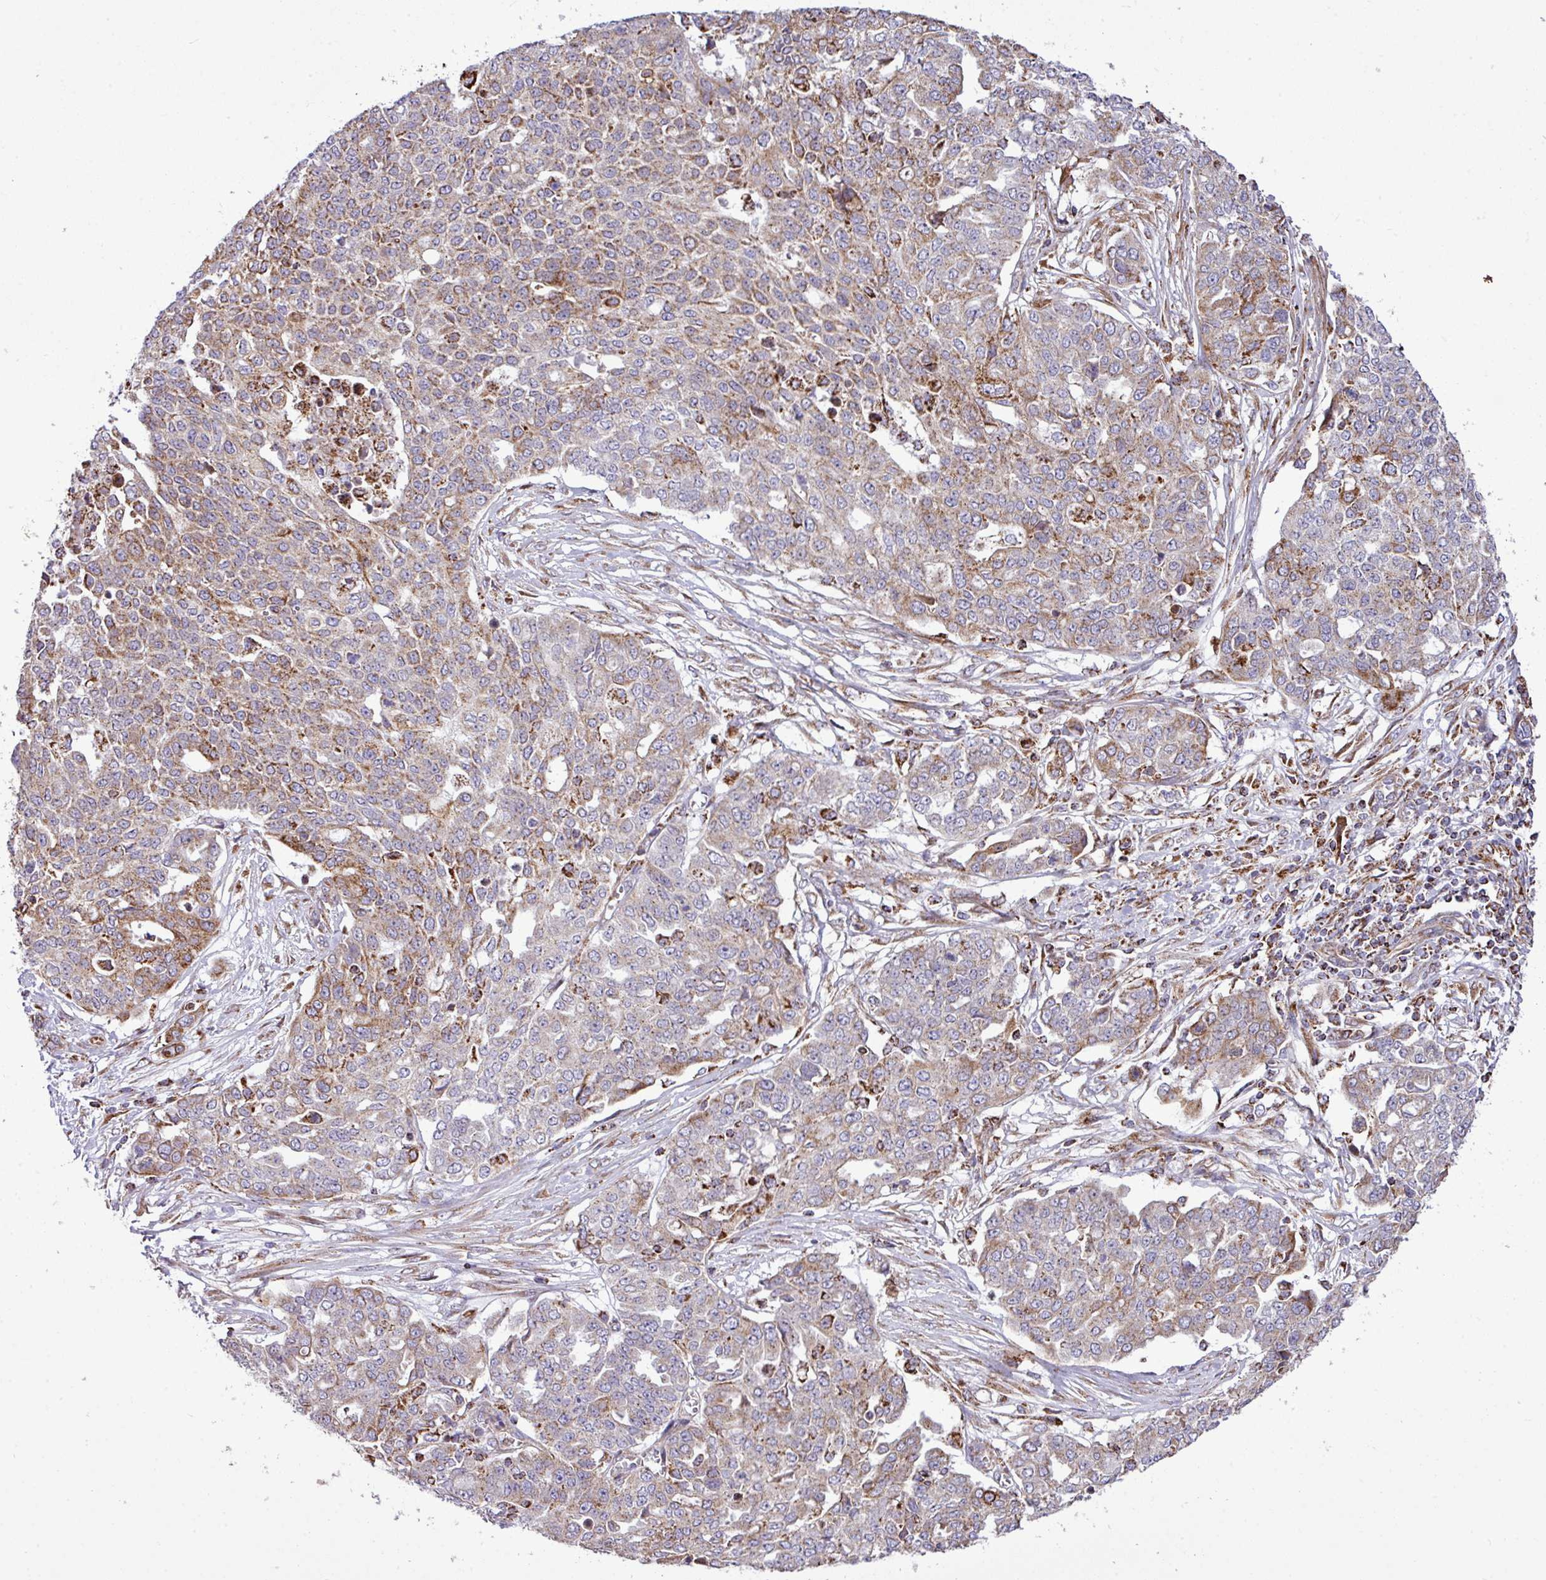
{"staining": {"intensity": "moderate", "quantity": "25%-75%", "location": "cytoplasmic/membranous"}, "tissue": "ovarian cancer", "cell_type": "Tumor cells", "image_type": "cancer", "snomed": [{"axis": "morphology", "description": "Cystadenocarcinoma, serous, NOS"}, {"axis": "topography", "description": "Soft tissue"}, {"axis": "topography", "description": "Ovary"}], "caption": "Immunohistochemical staining of human ovarian serous cystadenocarcinoma displays moderate cytoplasmic/membranous protein expression in approximately 25%-75% of tumor cells. (DAB (3,3'-diaminobenzidine) = brown stain, brightfield microscopy at high magnification).", "gene": "ZNF569", "patient": {"sex": "female", "age": 57}}